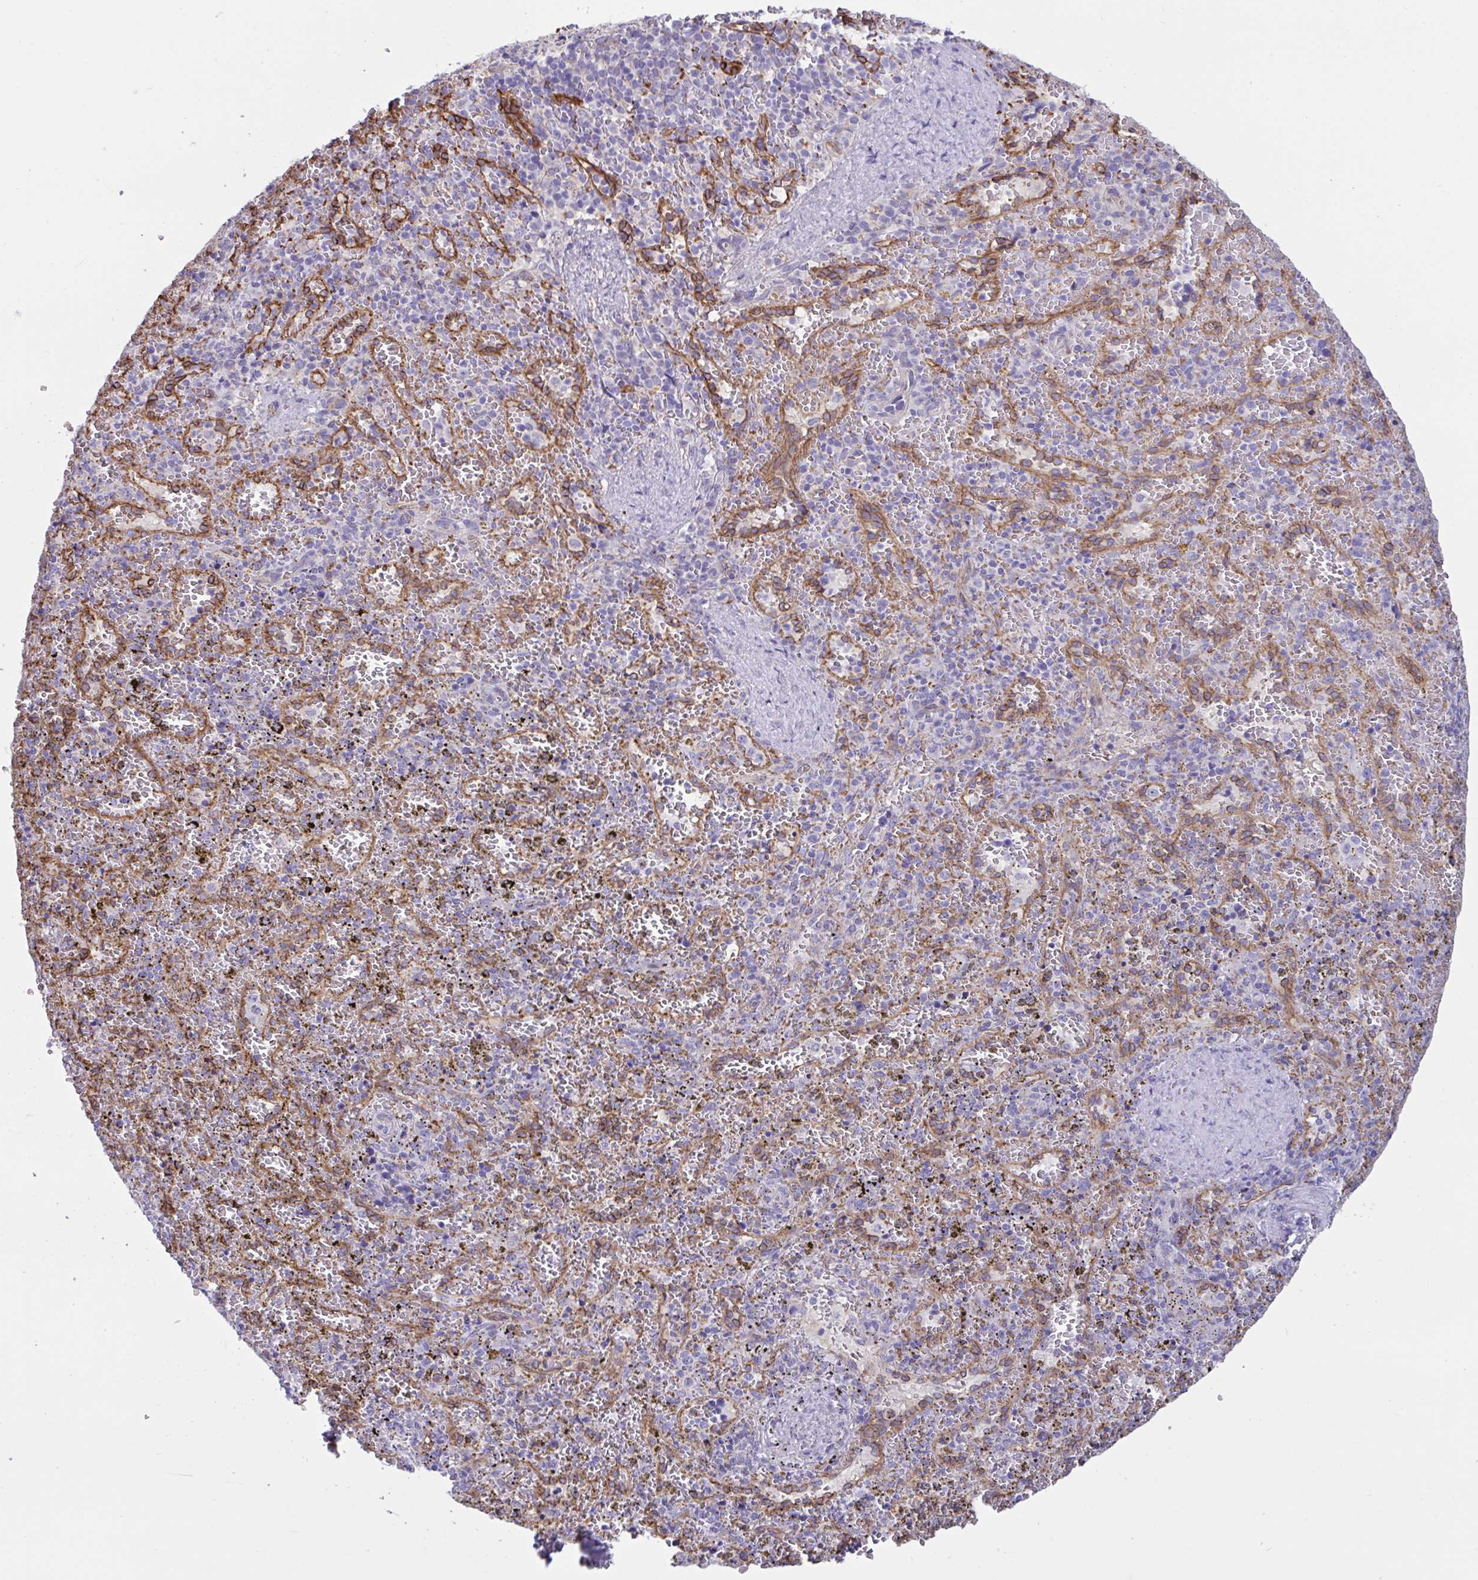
{"staining": {"intensity": "negative", "quantity": "none", "location": "none"}, "tissue": "spleen", "cell_type": "Cells in red pulp", "image_type": "normal", "snomed": [{"axis": "morphology", "description": "Normal tissue, NOS"}, {"axis": "topography", "description": "Spleen"}], "caption": "The IHC histopathology image has no significant positivity in cells in red pulp of spleen. (DAB (3,3'-diaminobenzidine) immunohistochemistry, high magnification).", "gene": "RPL22L1", "patient": {"sex": "female", "age": 50}}